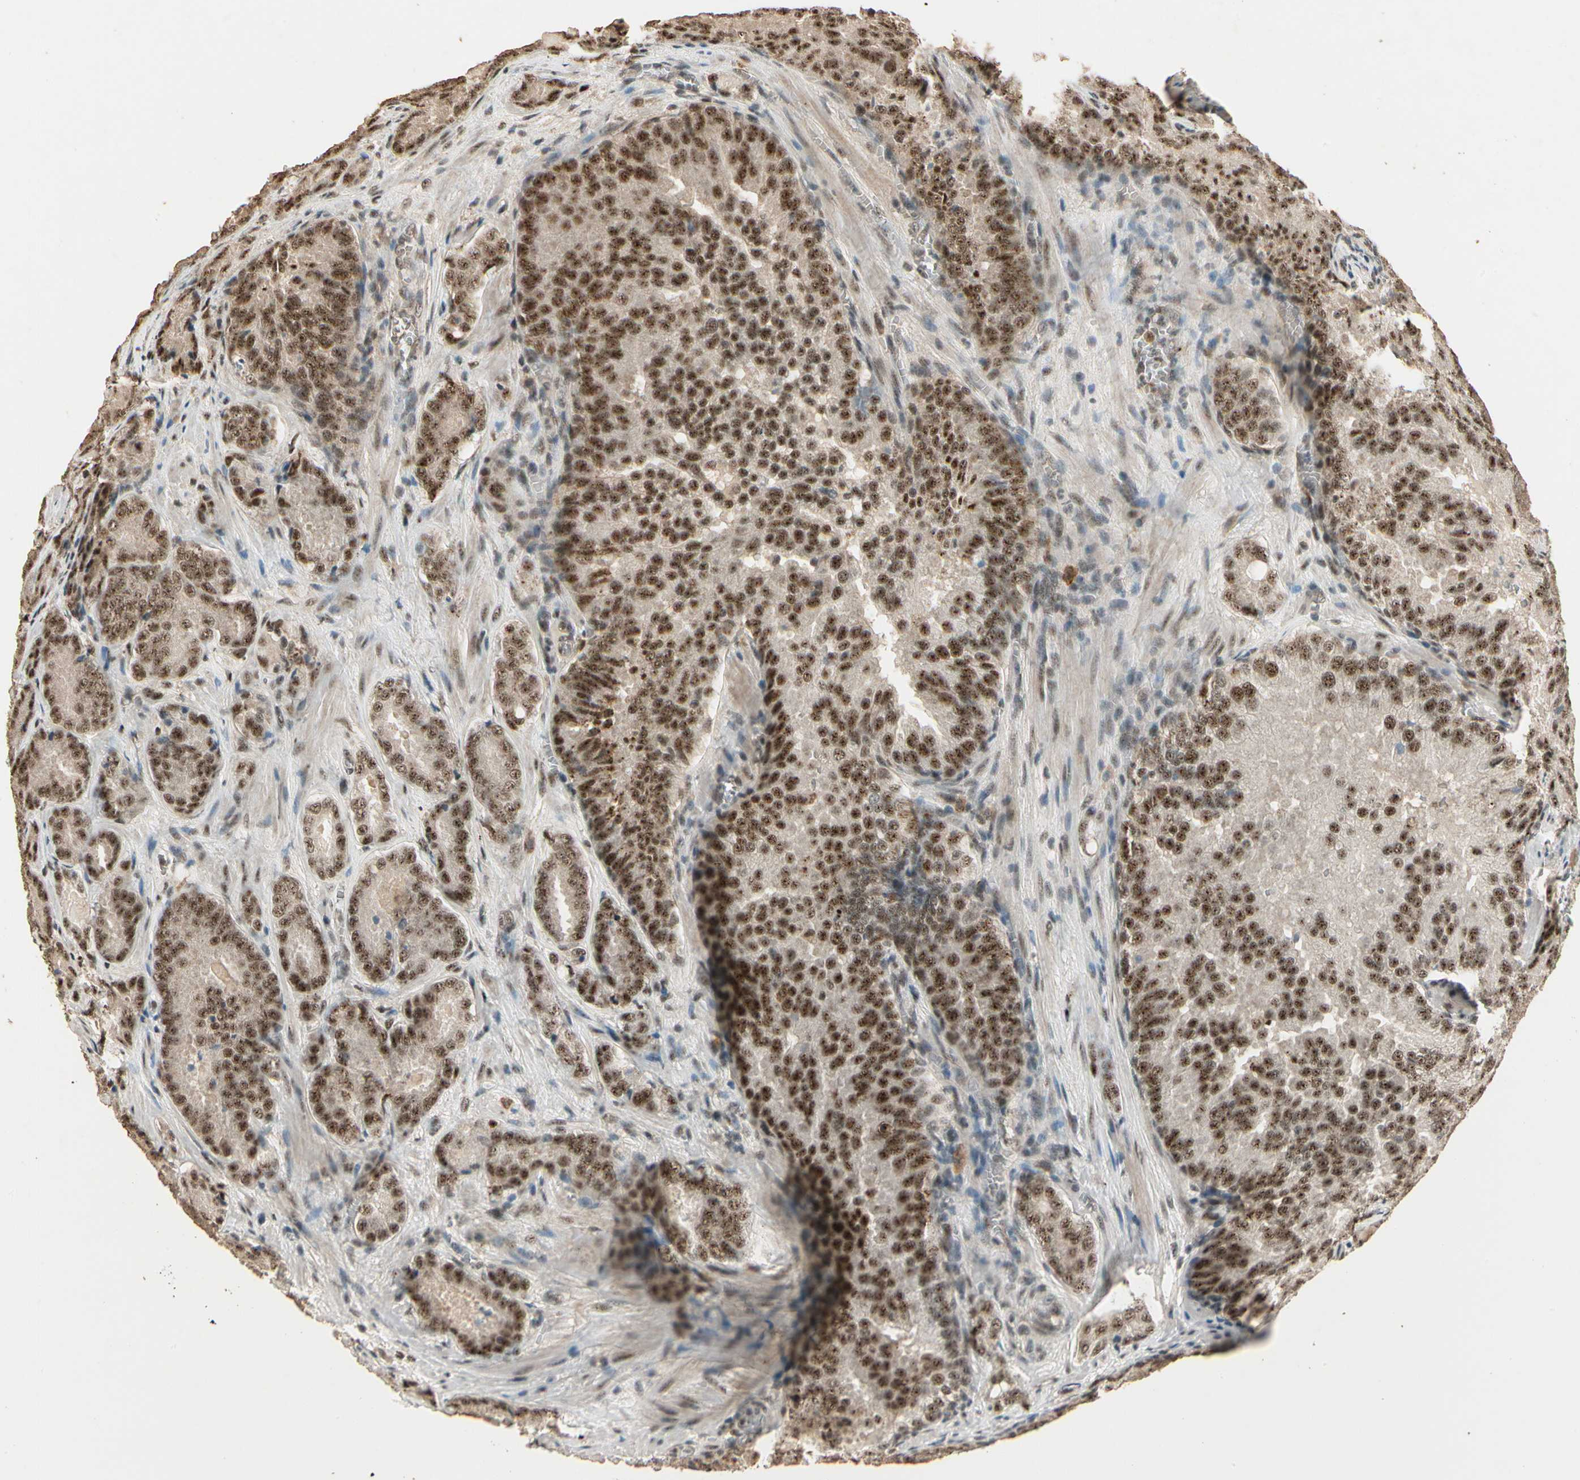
{"staining": {"intensity": "moderate", "quantity": ">75%", "location": "cytoplasmic/membranous,nuclear"}, "tissue": "prostate cancer", "cell_type": "Tumor cells", "image_type": "cancer", "snomed": [{"axis": "morphology", "description": "Adenocarcinoma, High grade"}, {"axis": "topography", "description": "Prostate"}], "caption": "An immunohistochemistry histopathology image of neoplastic tissue is shown. Protein staining in brown shows moderate cytoplasmic/membranous and nuclear positivity in prostate adenocarcinoma (high-grade) within tumor cells. (DAB = brown stain, brightfield microscopy at high magnification).", "gene": "RBM25", "patient": {"sex": "male", "age": 64}}